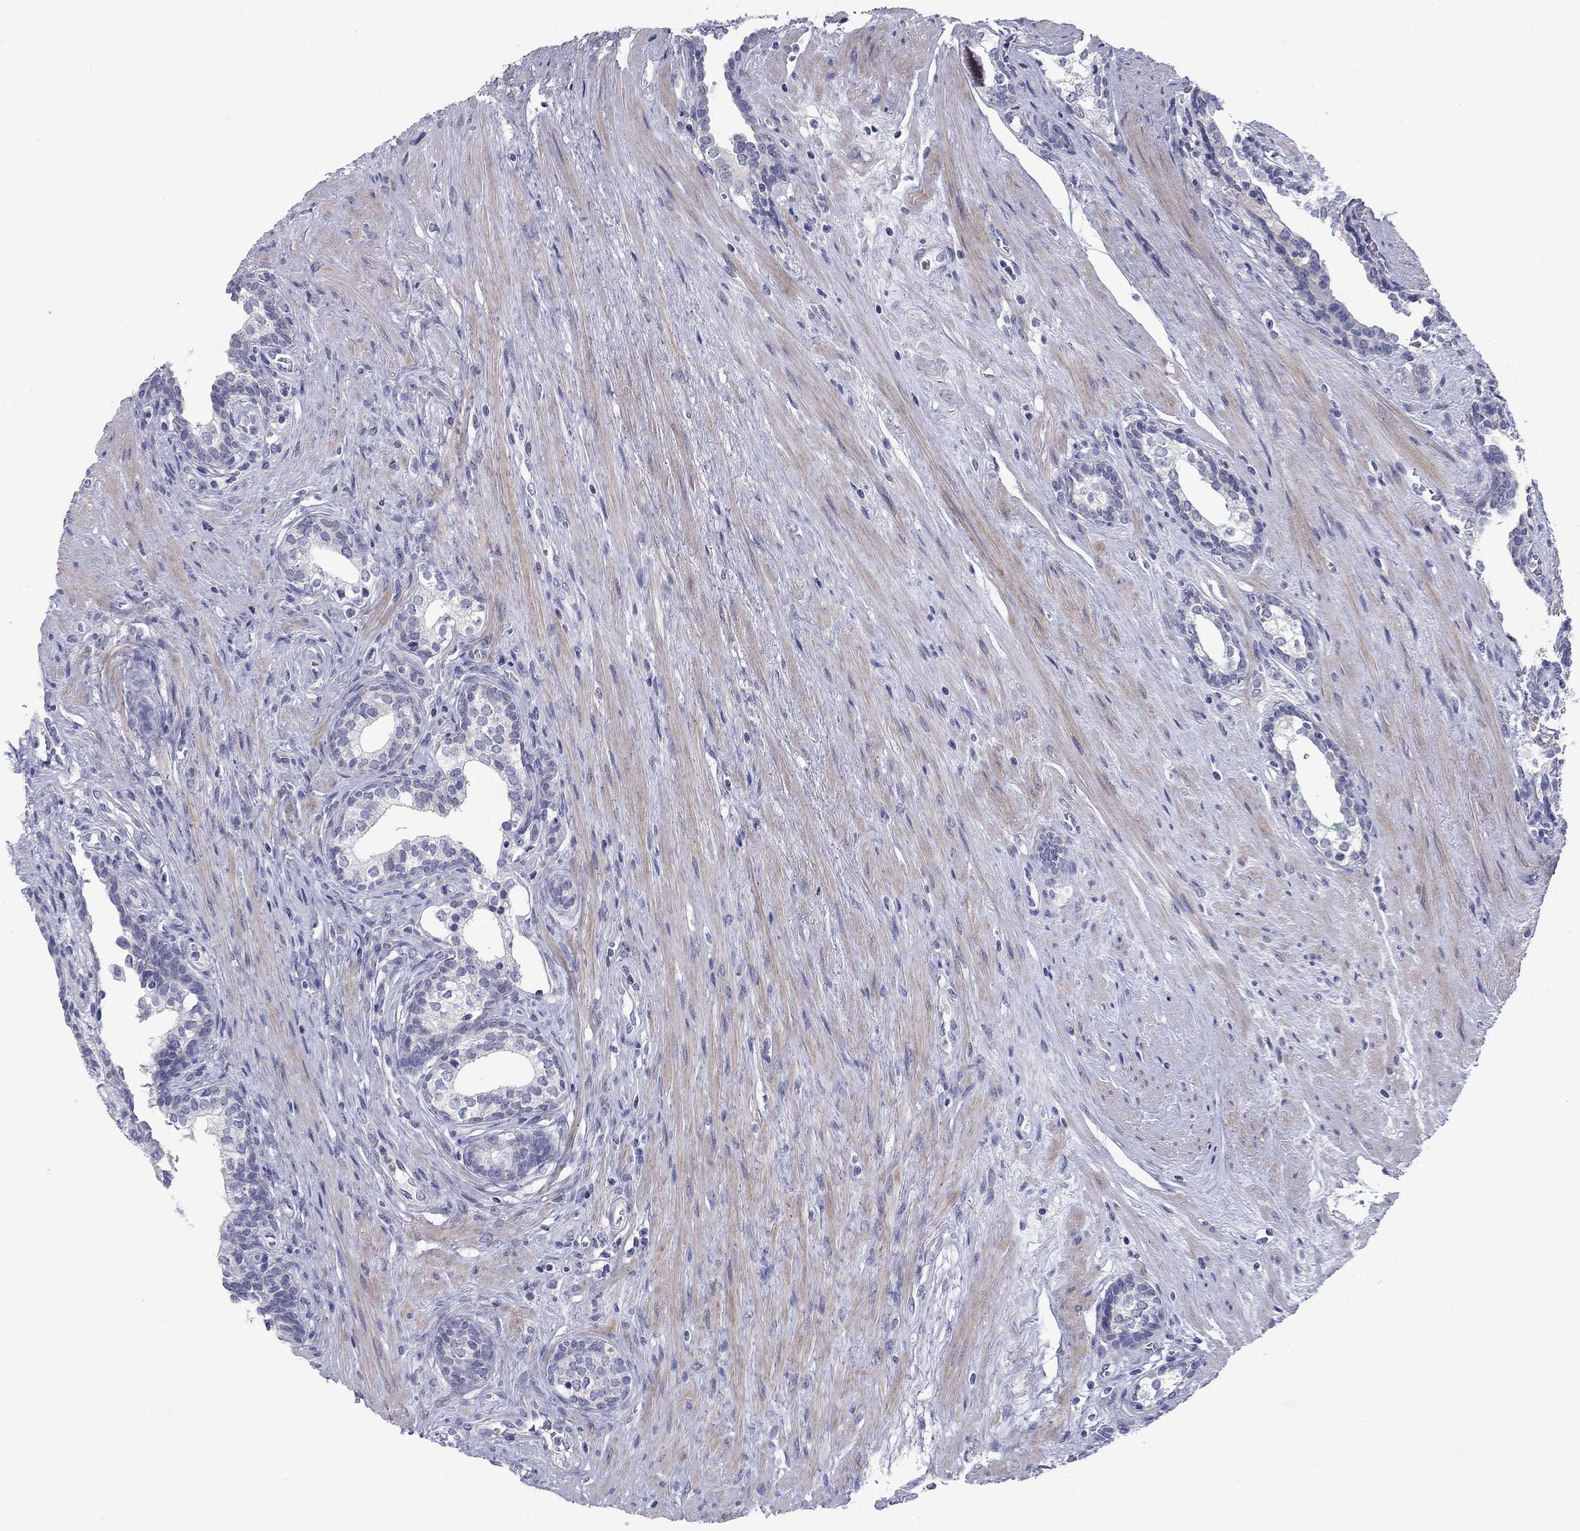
{"staining": {"intensity": "negative", "quantity": "none", "location": "none"}, "tissue": "prostate cancer", "cell_type": "Tumor cells", "image_type": "cancer", "snomed": [{"axis": "morphology", "description": "Adenocarcinoma, NOS"}, {"axis": "morphology", "description": "Adenocarcinoma, High grade"}, {"axis": "topography", "description": "Prostate"}], "caption": "Tumor cells are negative for protein expression in human adenocarcinoma (high-grade) (prostate). (Immunohistochemistry, brightfield microscopy, high magnification).", "gene": "CACNA1A", "patient": {"sex": "male", "age": 61}}